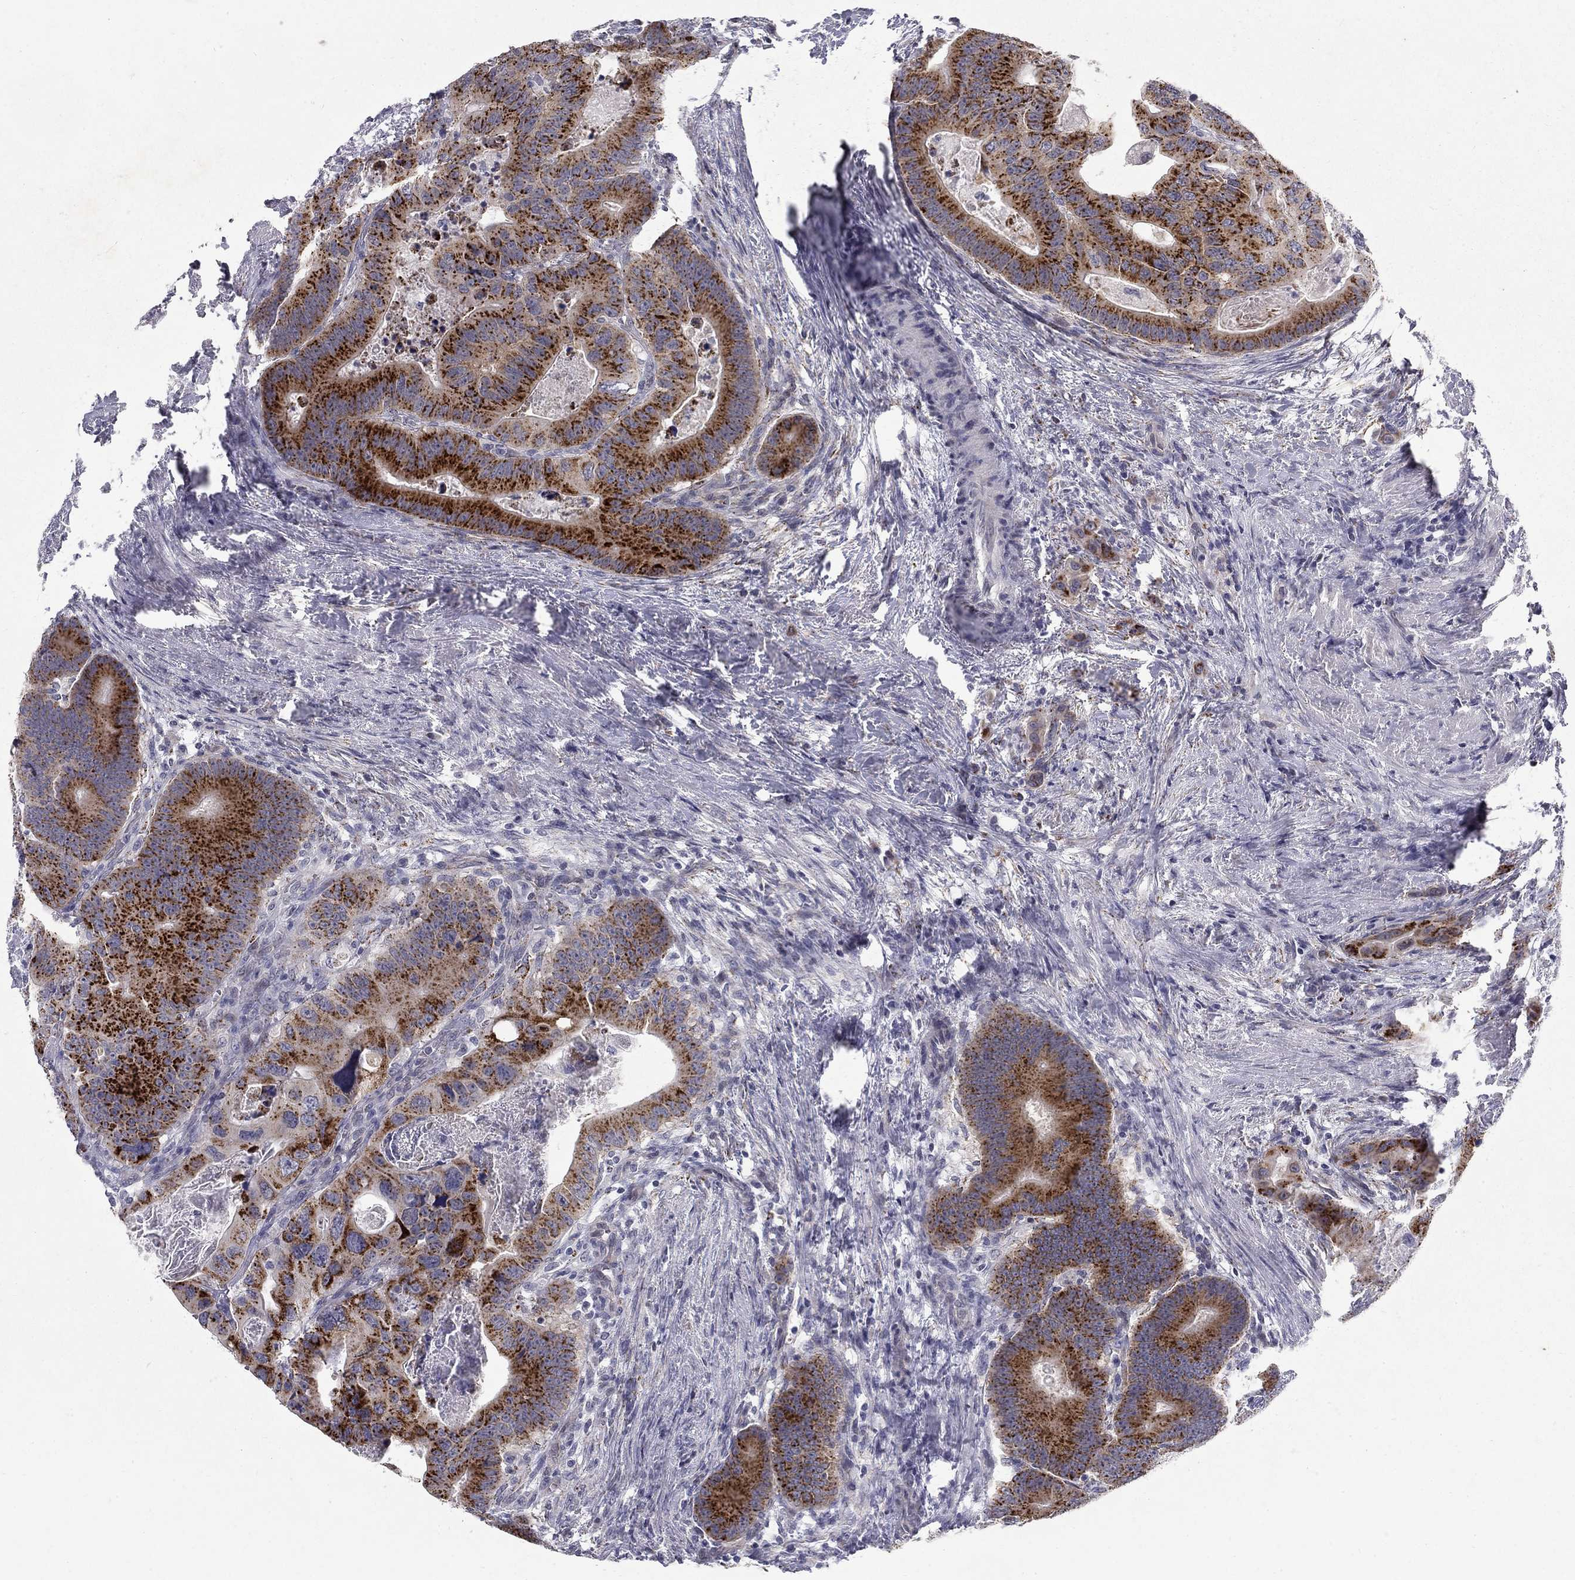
{"staining": {"intensity": "strong", "quantity": ">75%", "location": "cytoplasmic/membranous"}, "tissue": "colorectal cancer", "cell_type": "Tumor cells", "image_type": "cancer", "snomed": [{"axis": "morphology", "description": "Adenocarcinoma, NOS"}, {"axis": "topography", "description": "Rectum"}], "caption": "This photomicrograph reveals IHC staining of human colorectal adenocarcinoma, with high strong cytoplasmic/membranous staining in about >75% of tumor cells.", "gene": "CLIC6", "patient": {"sex": "male", "age": 64}}